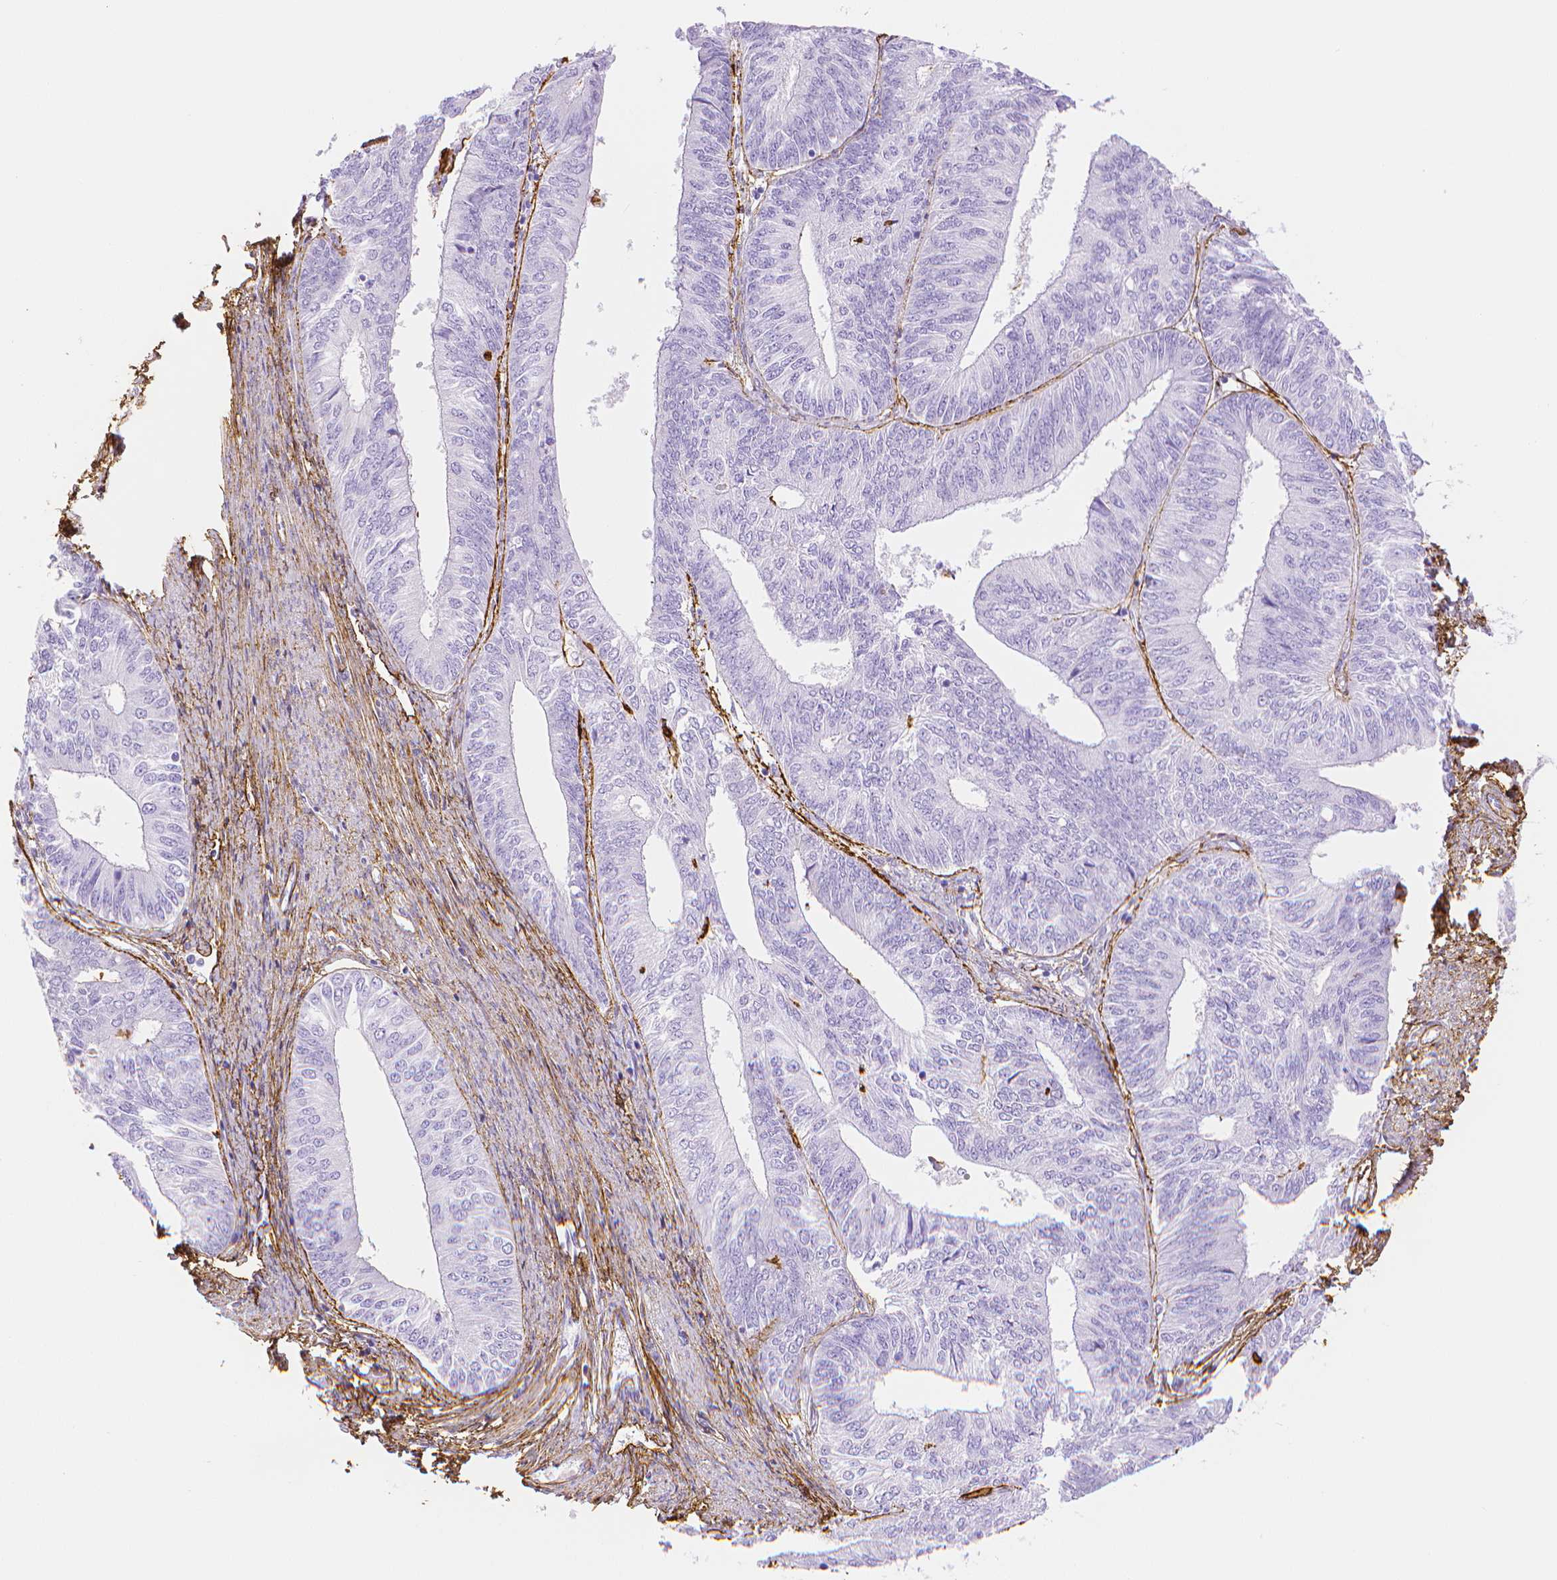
{"staining": {"intensity": "negative", "quantity": "none", "location": "none"}, "tissue": "endometrial cancer", "cell_type": "Tumor cells", "image_type": "cancer", "snomed": [{"axis": "morphology", "description": "Adenocarcinoma, NOS"}, {"axis": "topography", "description": "Endometrium"}], "caption": "Immunohistochemistry (IHC) image of neoplastic tissue: human endometrial cancer (adenocarcinoma) stained with DAB displays no significant protein expression in tumor cells.", "gene": "FBN1", "patient": {"sex": "female", "age": 58}}